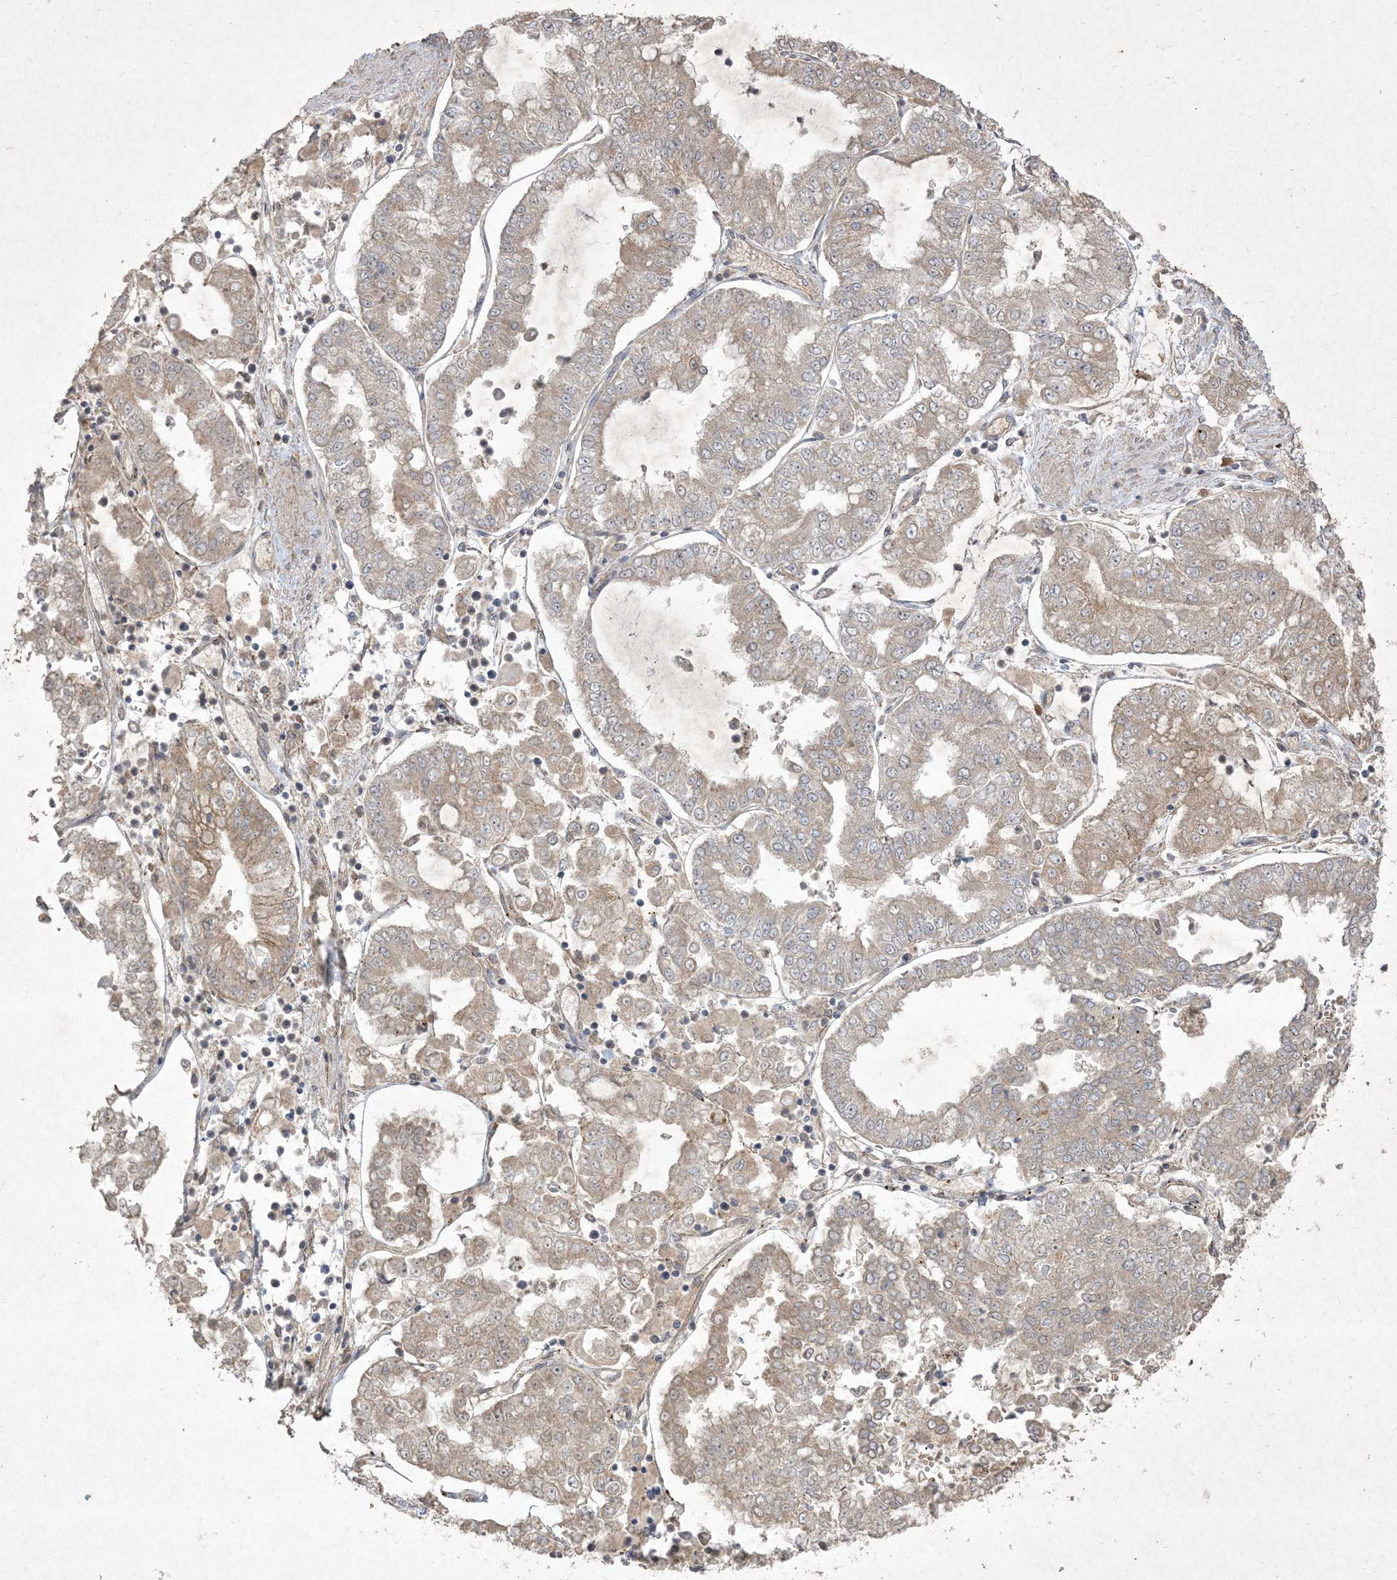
{"staining": {"intensity": "weak", "quantity": "25%-75%", "location": "cytoplasmic/membranous"}, "tissue": "stomach cancer", "cell_type": "Tumor cells", "image_type": "cancer", "snomed": [{"axis": "morphology", "description": "Adenocarcinoma, NOS"}, {"axis": "topography", "description": "Stomach"}], "caption": "This is an image of IHC staining of stomach cancer, which shows weak expression in the cytoplasmic/membranous of tumor cells.", "gene": "NRBP2", "patient": {"sex": "male", "age": 76}}